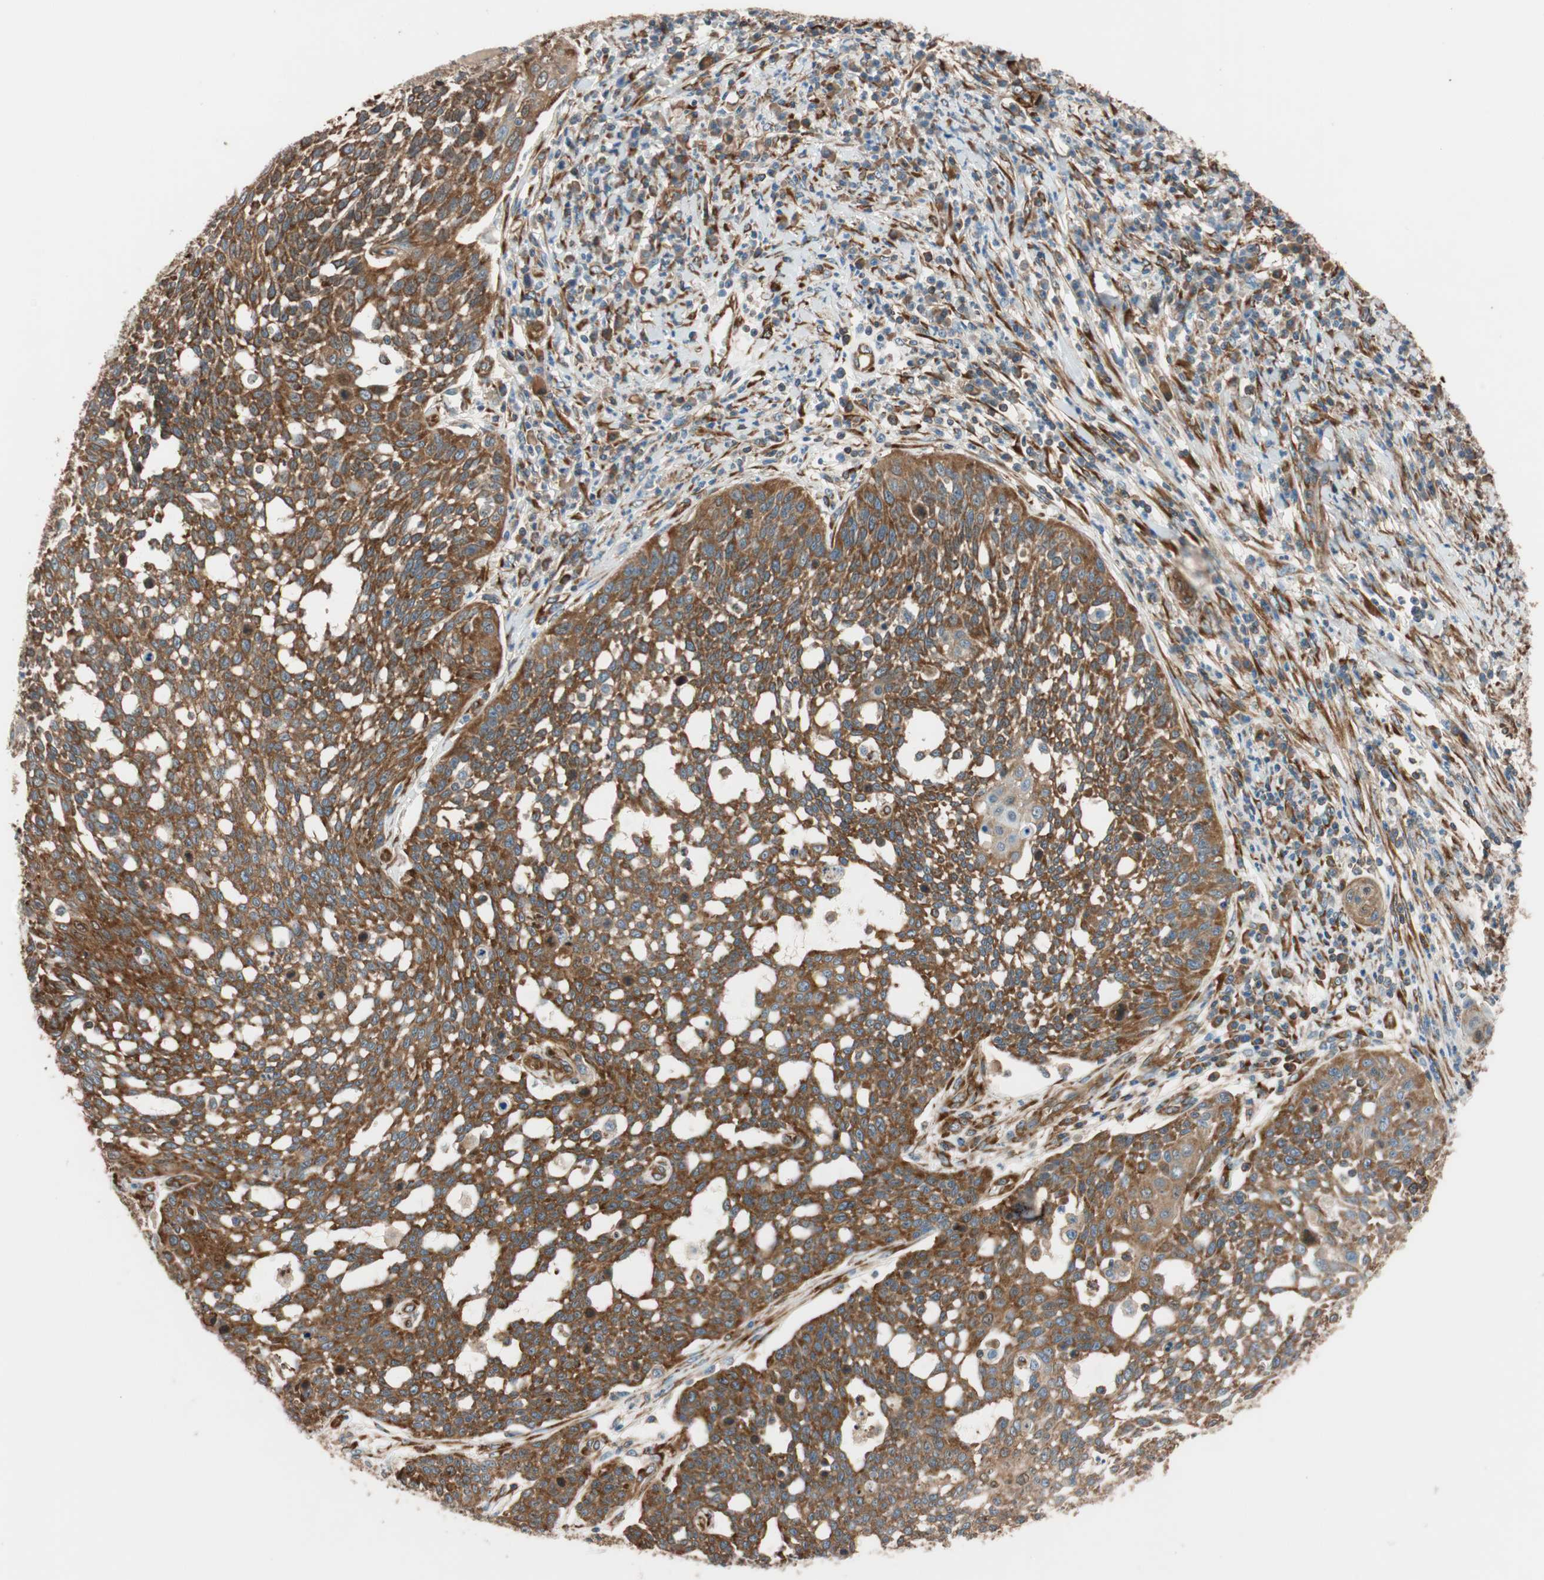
{"staining": {"intensity": "strong", "quantity": ">75%", "location": "cytoplasmic/membranous"}, "tissue": "cervical cancer", "cell_type": "Tumor cells", "image_type": "cancer", "snomed": [{"axis": "morphology", "description": "Squamous cell carcinoma, NOS"}, {"axis": "topography", "description": "Cervix"}], "caption": "Strong cytoplasmic/membranous protein expression is seen in about >75% of tumor cells in squamous cell carcinoma (cervical). The staining is performed using DAB (3,3'-diaminobenzidine) brown chromogen to label protein expression. The nuclei are counter-stained blue using hematoxylin.", "gene": "WASL", "patient": {"sex": "female", "age": 34}}